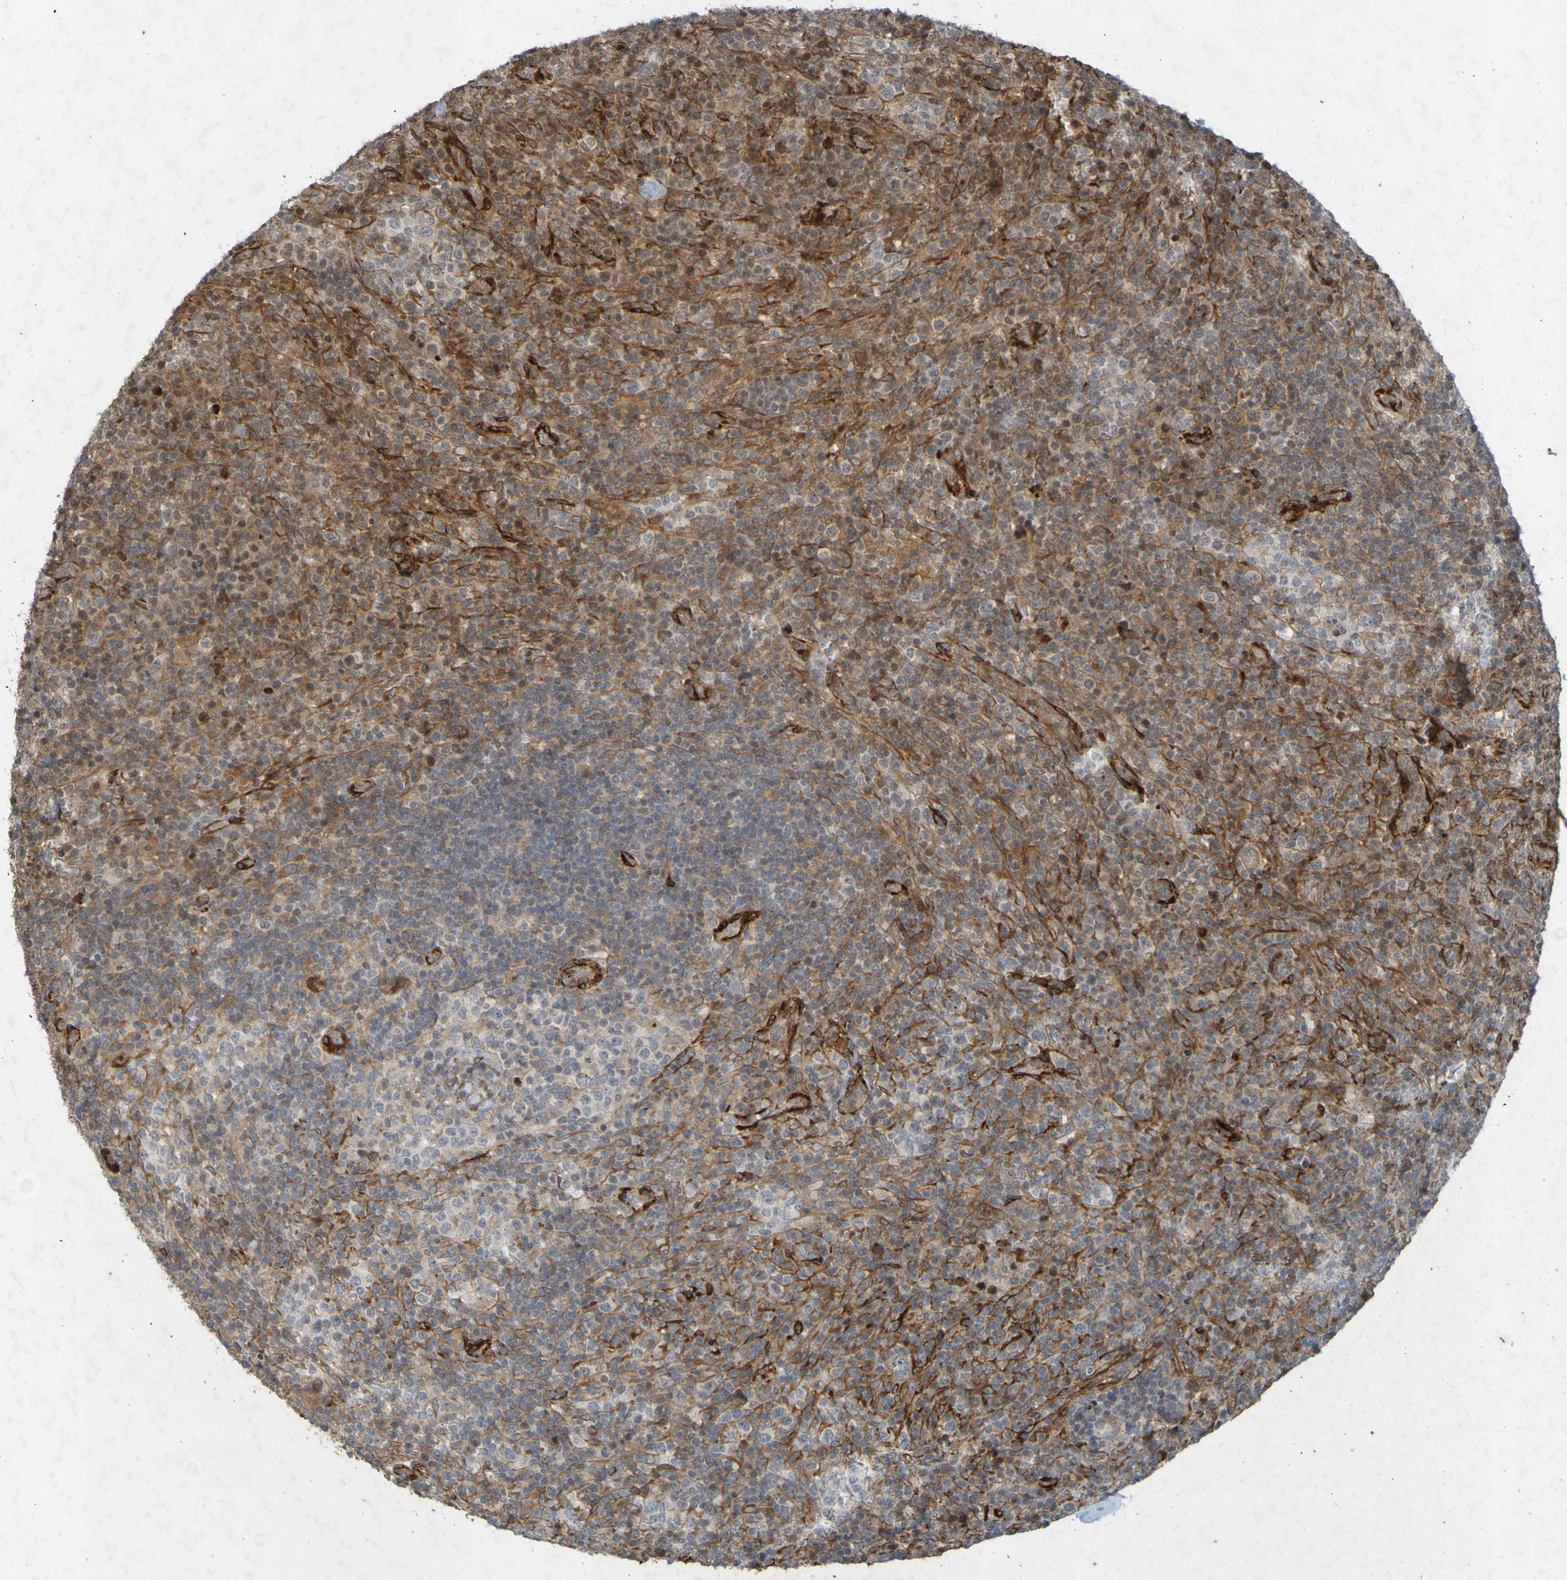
{"staining": {"intensity": "moderate", "quantity": "25%-75%", "location": "cytoplasmic/membranous"}, "tissue": "lymphoma", "cell_type": "Tumor cells", "image_type": "cancer", "snomed": [{"axis": "morphology", "description": "Malignant lymphoma, non-Hodgkin's type, High grade"}, {"axis": "topography", "description": "Lymph node"}], "caption": "DAB immunohistochemical staining of human lymphoma exhibits moderate cytoplasmic/membranous protein expression in about 25%-75% of tumor cells.", "gene": "GUCY1A1", "patient": {"sex": "female", "age": 76}}